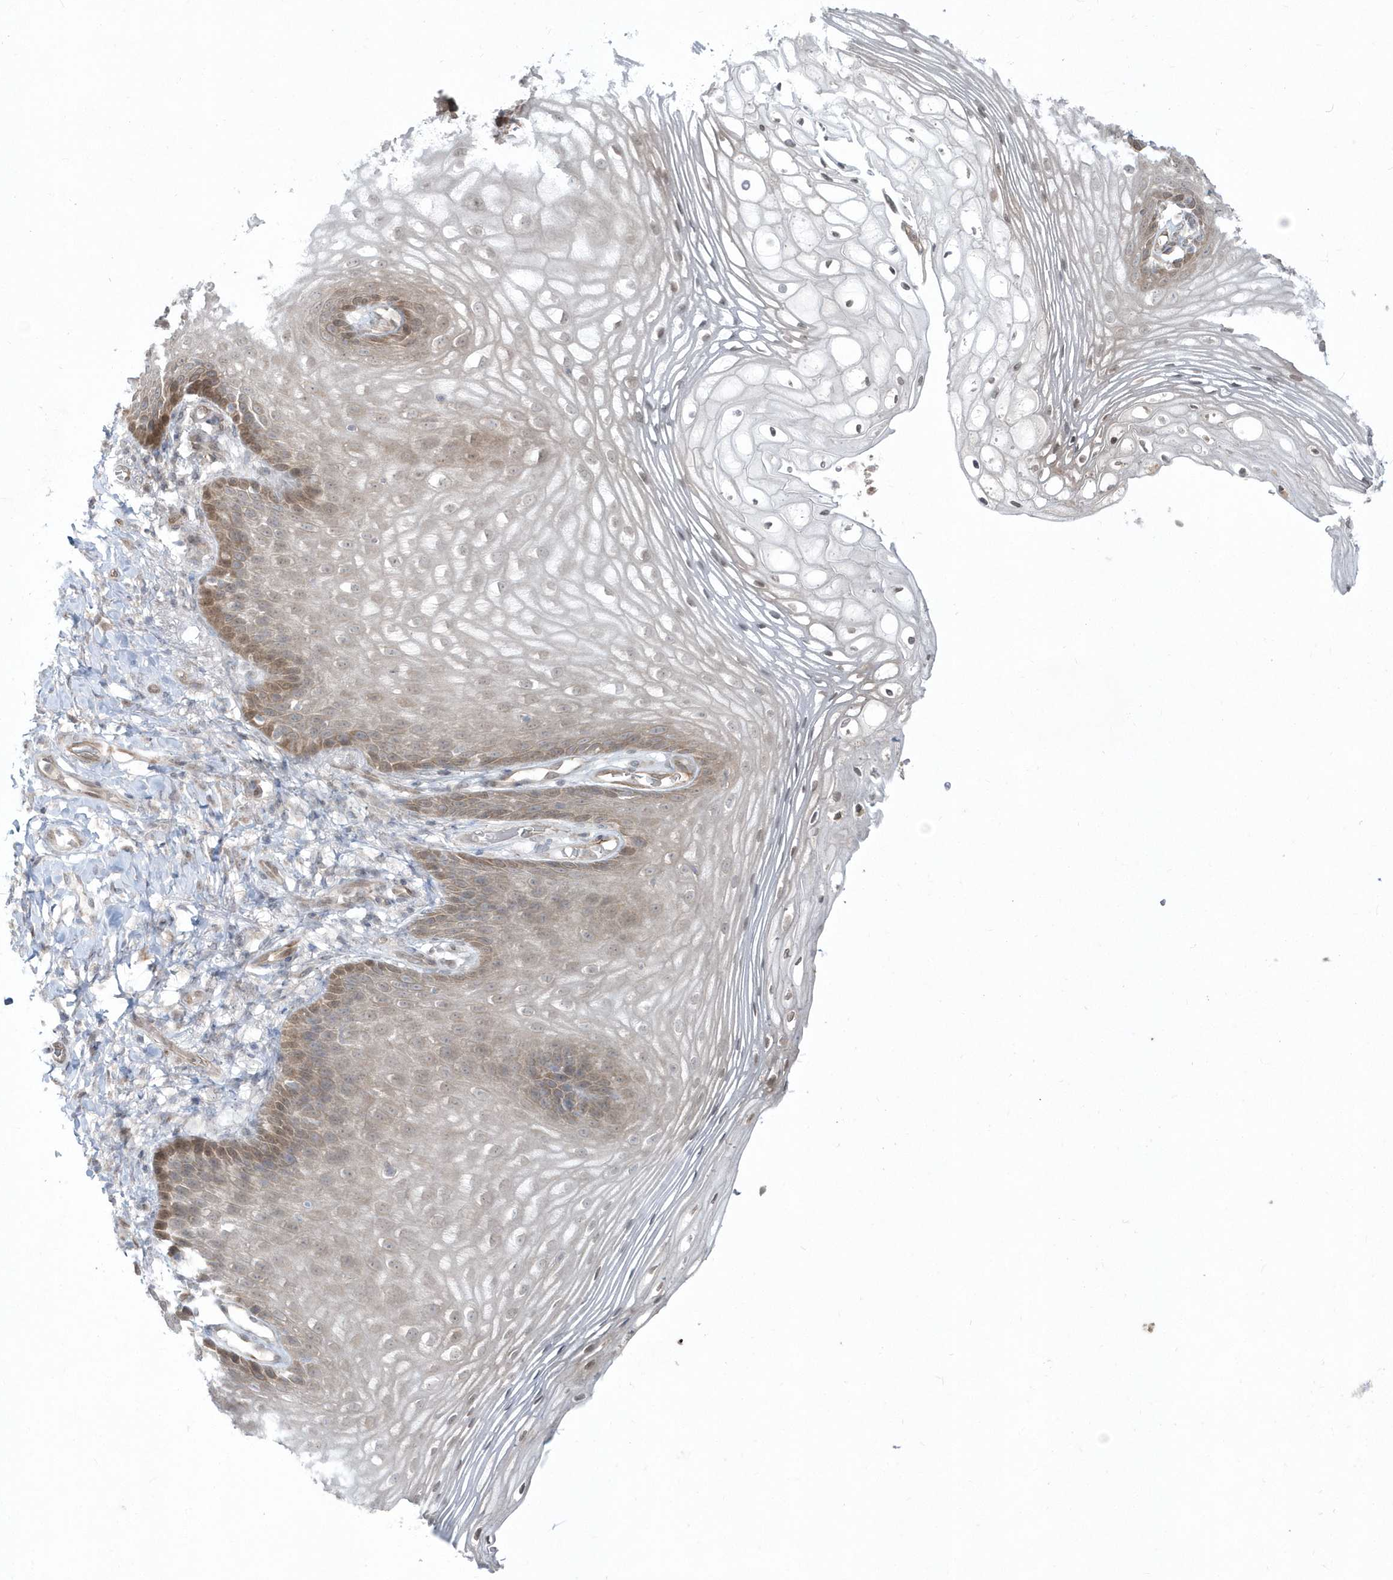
{"staining": {"intensity": "moderate", "quantity": "<25%", "location": "cytoplasmic/membranous,nuclear"}, "tissue": "vagina", "cell_type": "Squamous epithelial cells", "image_type": "normal", "snomed": [{"axis": "morphology", "description": "Normal tissue, NOS"}, {"axis": "topography", "description": "Vagina"}], "caption": "IHC staining of normal vagina, which displays low levels of moderate cytoplasmic/membranous,nuclear staining in approximately <25% of squamous epithelial cells indicating moderate cytoplasmic/membranous,nuclear protein expression. The staining was performed using DAB (3,3'-diaminobenzidine) (brown) for protein detection and nuclei were counterstained in hematoxylin (blue).", "gene": "DHX57", "patient": {"sex": "female", "age": 60}}